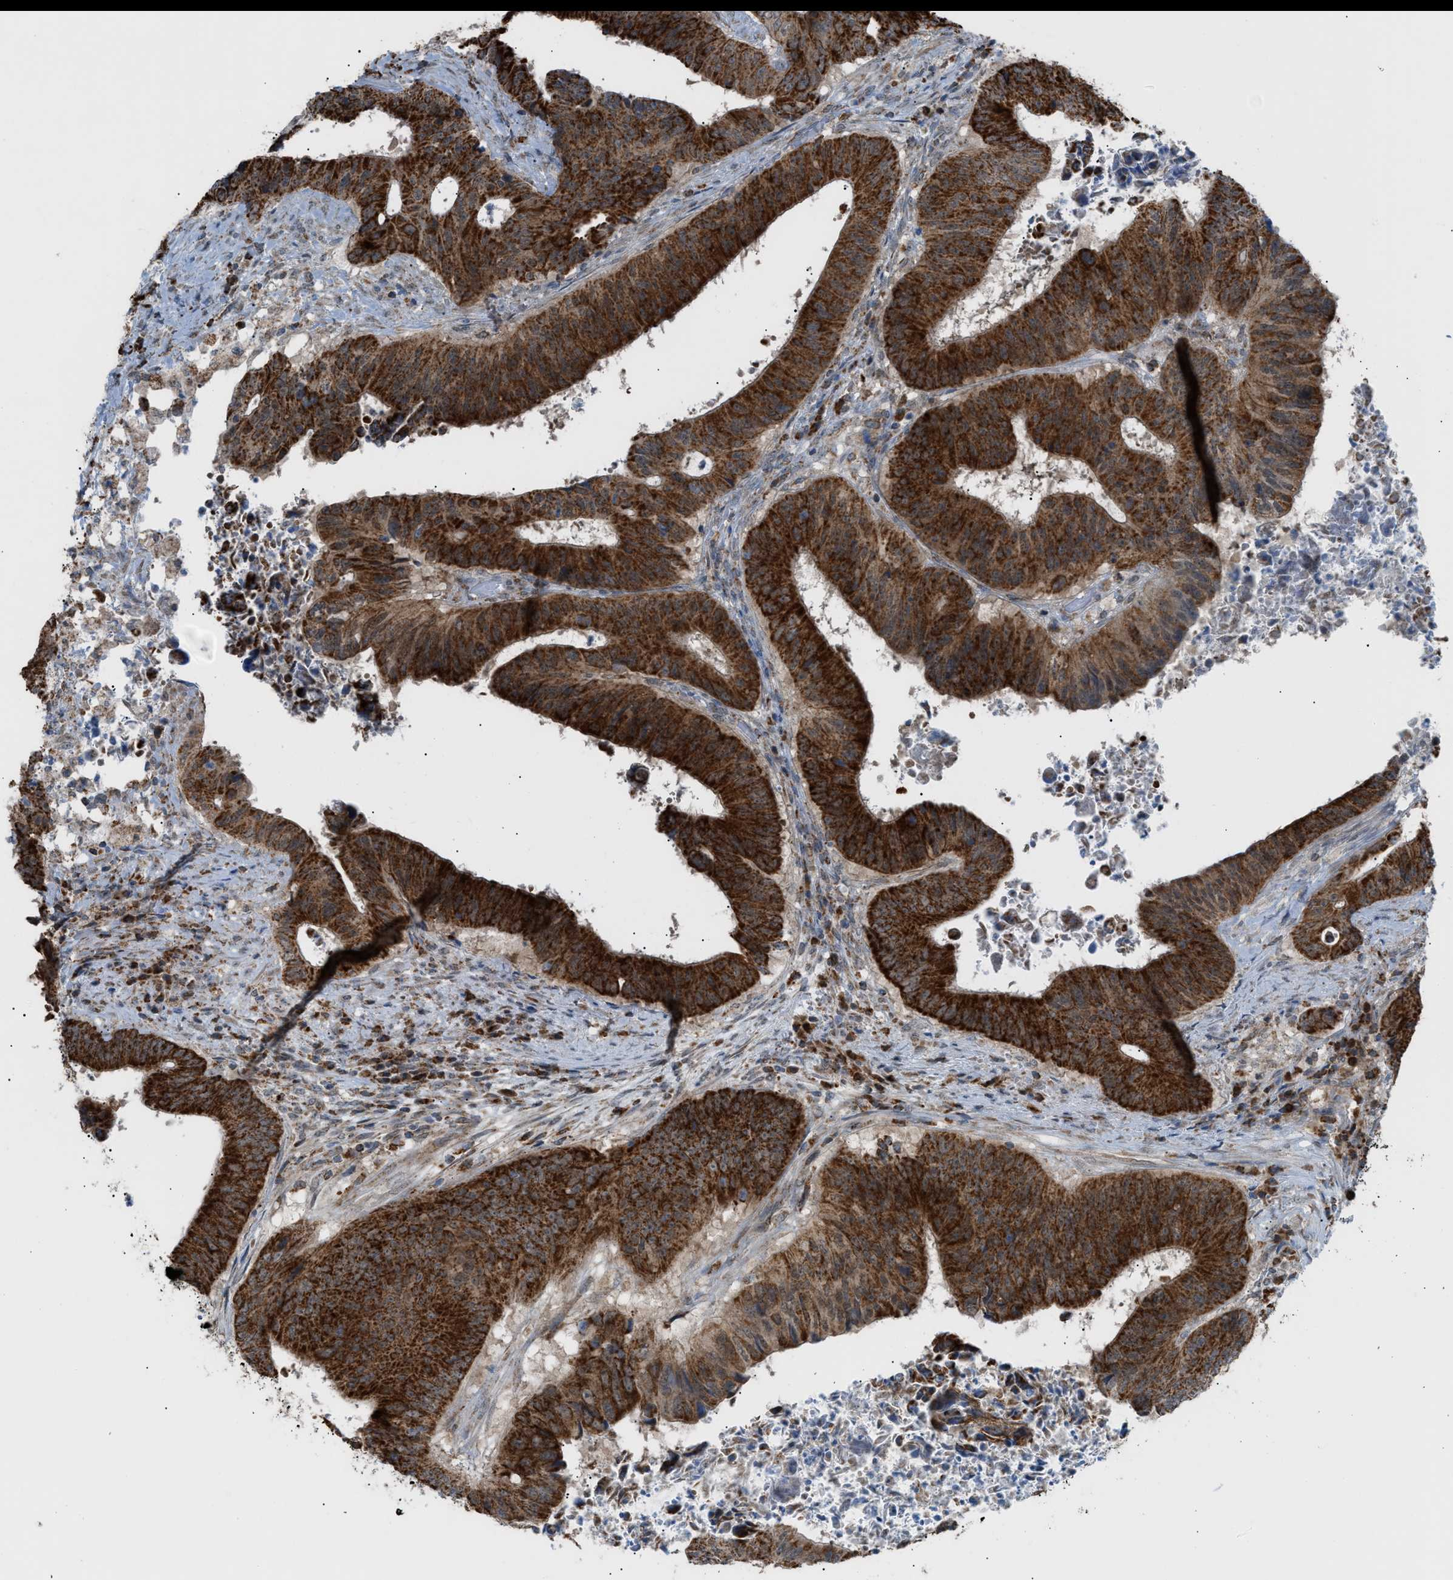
{"staining": {"intensity": "strong", "quantity": ">75%", "location": "cytoplasmic/membranous"}, "tissue": "colorectal cancer", "cell_type": "Tumor cells", "image_type": "cancer", "snomed": [{"axis": "morphology", "description": "Adenocarcinoma, NOS"}, {"axis": "topography", "description": "Rectum"}], "caption": "DAB (3,3'-diaminobenzidine) immunohistochemical staining of adenocarcinoma (colorectal) demonstrates strong cytoplasmic/membranous protein positivity in about >75% of tumor cells. (IHC, brightfield microscopy, high magnification).", "gene": "SRM", "patient": {"sex": "male", "age": 72}}